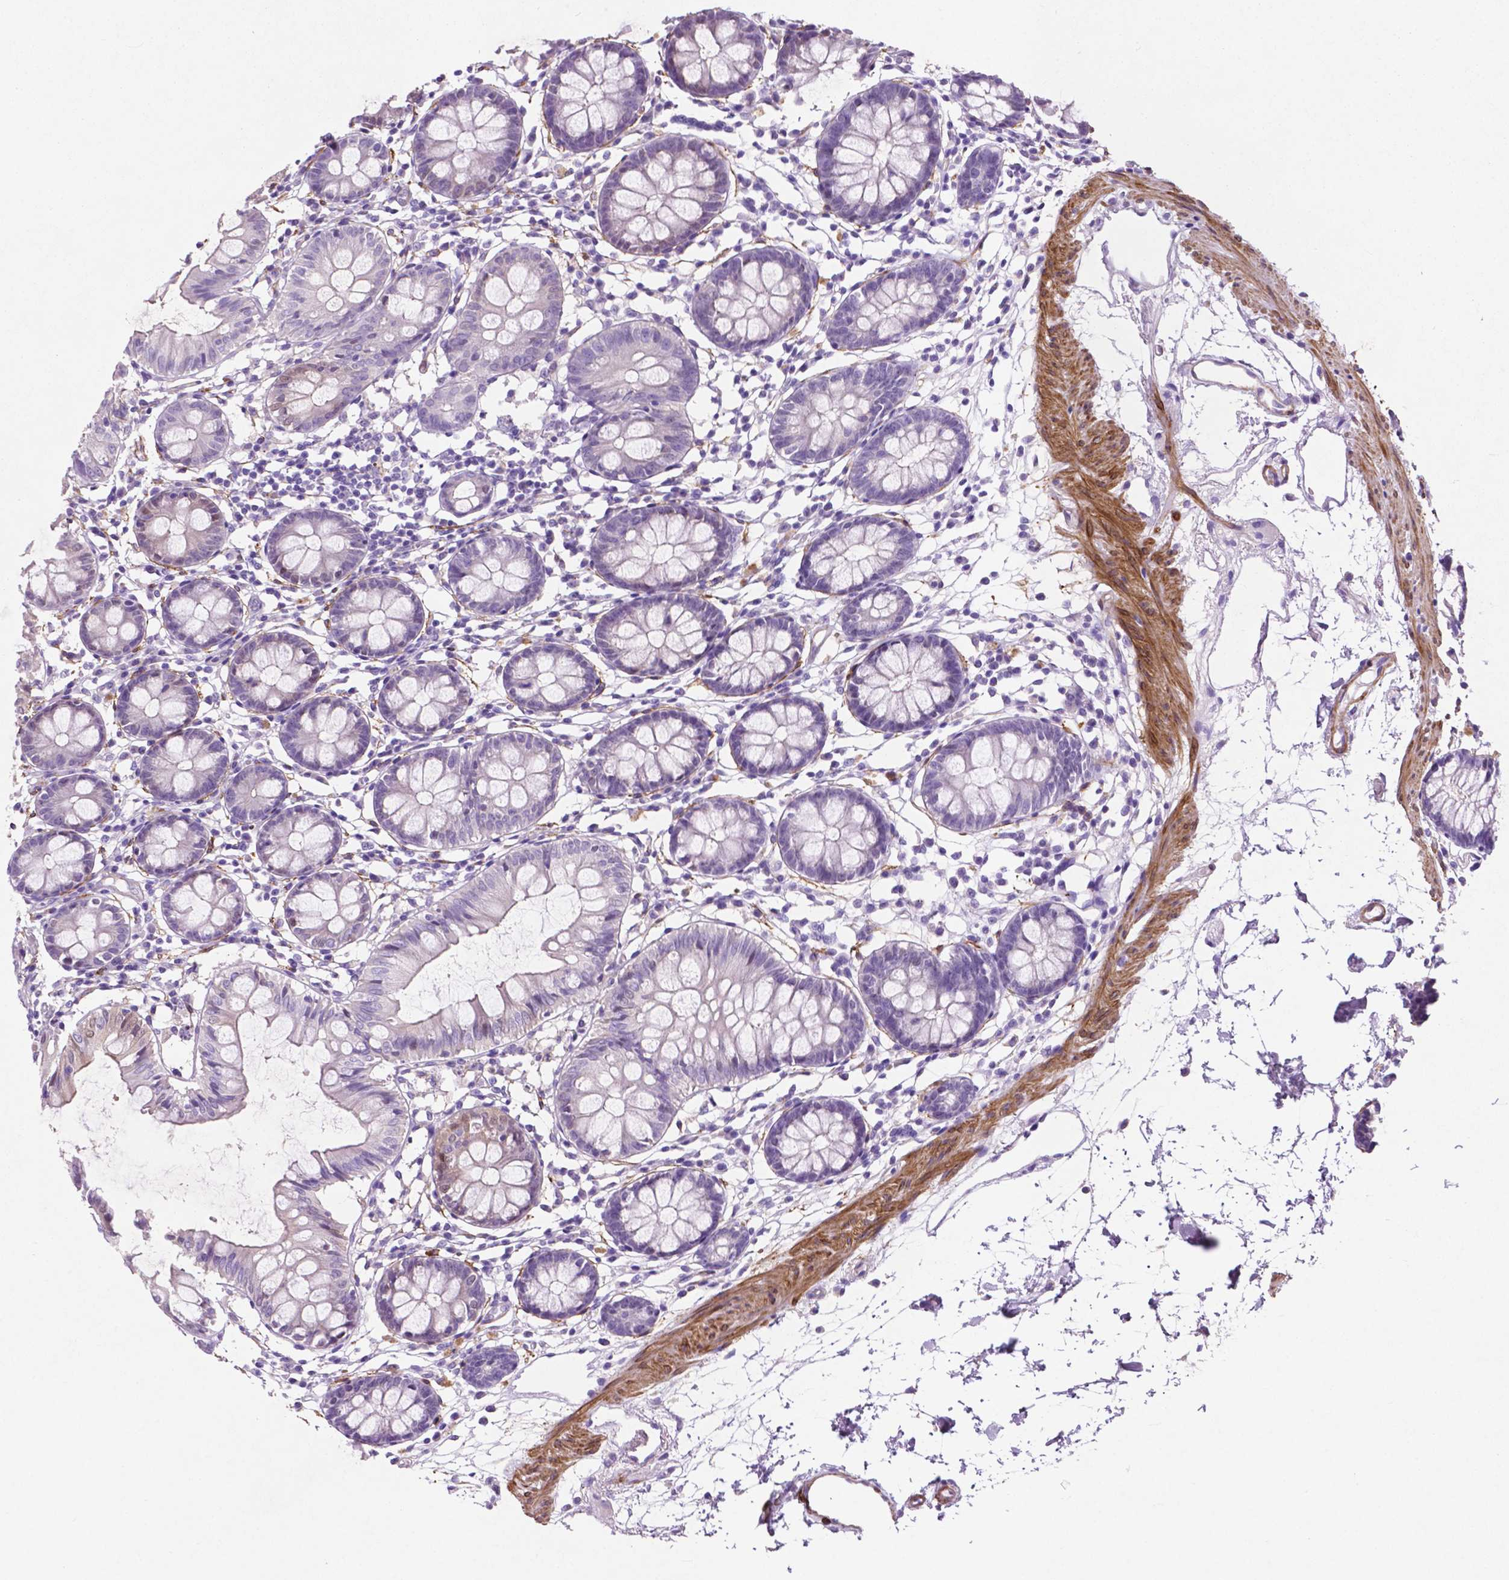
{"staining": {"intensity": "weak", "quantity": "<25%", "location": "cytoplasmic/membranous"}, "tissue": "colon", "cell_type": "Endothelial cells", "image_type": "normal", "snomed": [{"axis": "morphology", "description": "Normal tissue, NOS"}, {"axis": "topography", "description": "Colon"}], "caption": "Immunohistochemistry (IHC) histopathology image of normal colon stained for a protein (brown), which reveals no positivity in endothelial cells. (DAB immunohistochemistry (IHC), high magnification).", "gene": "ASPG", "patient": {"sex": "female", "age": 84}}